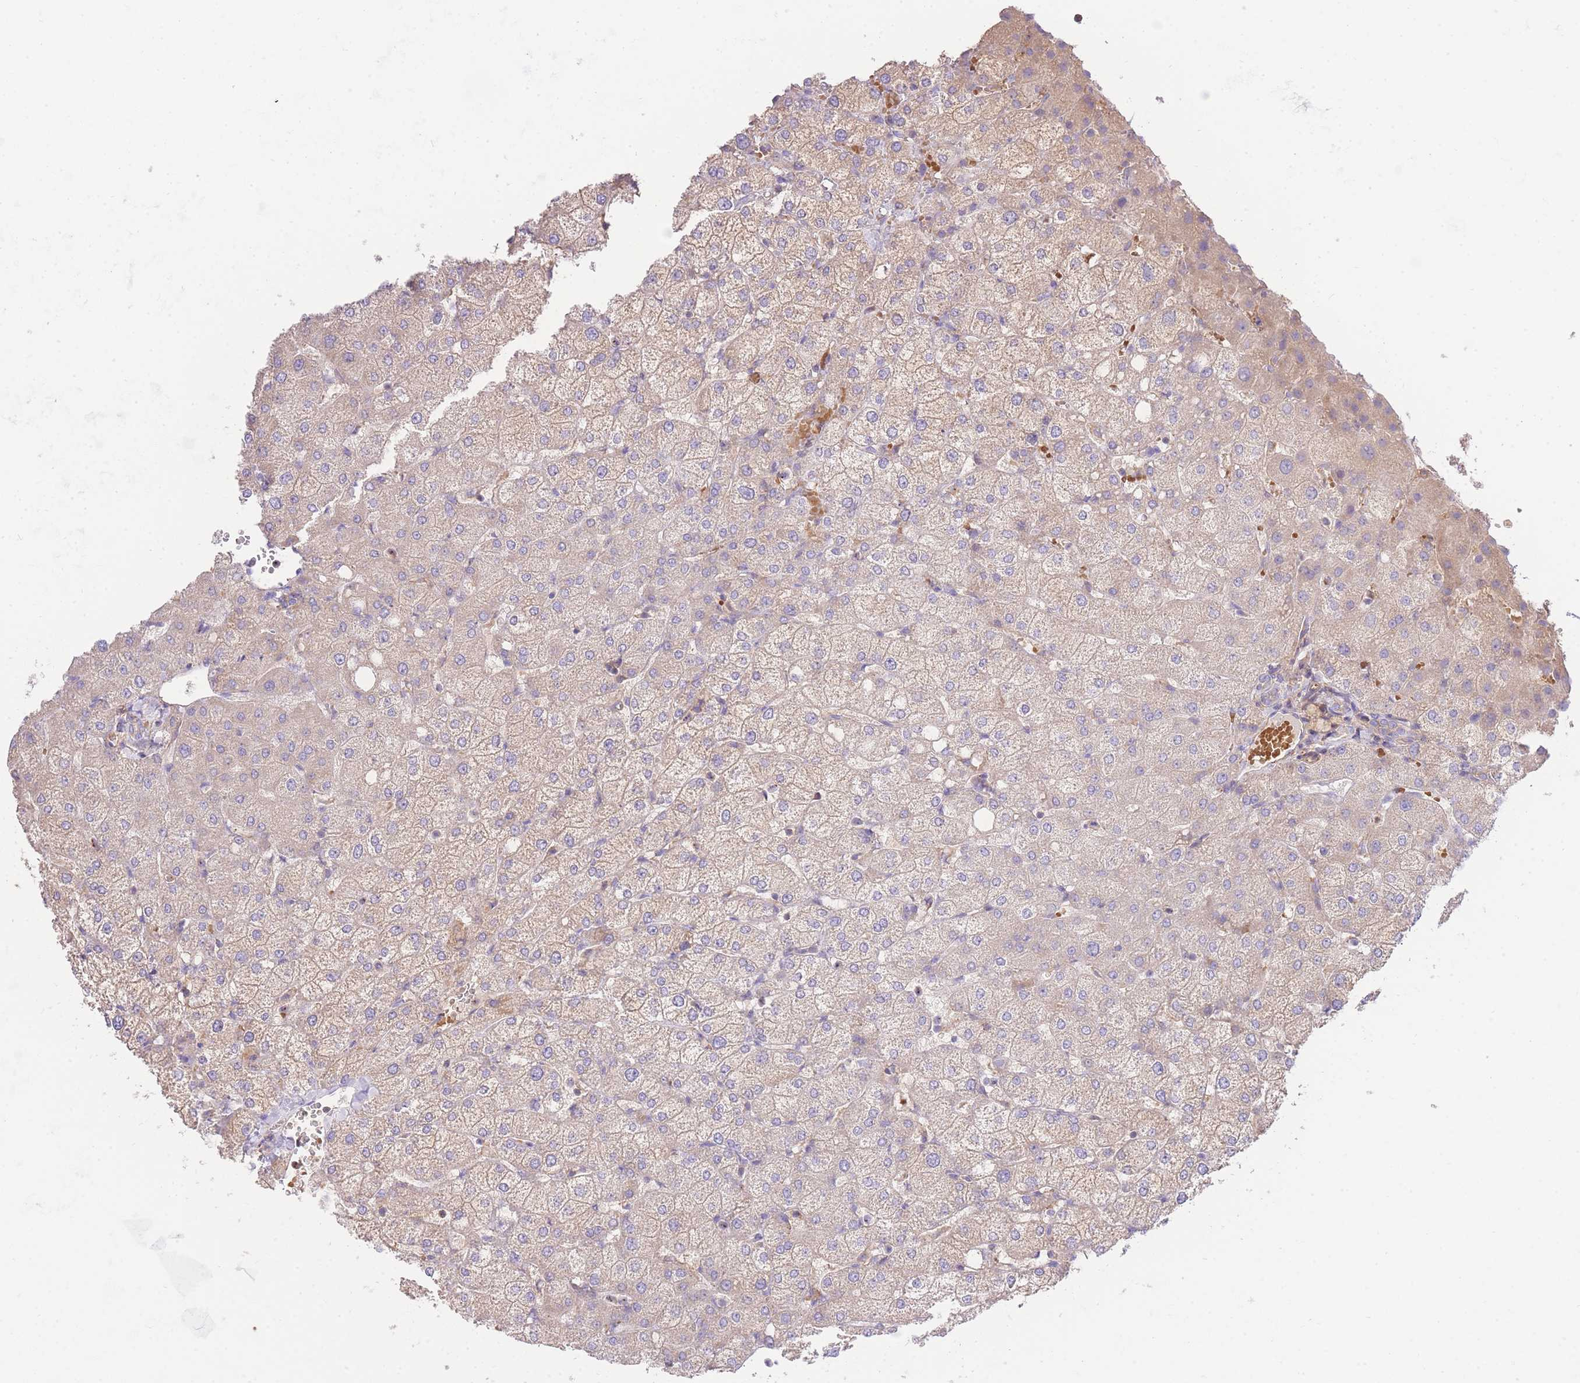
{"staining": {"intensity": "moderate", "quantity": "<25%", "location": "cytoplasmic/membranous"}, "tissue": "liver", "cell_type": "Cholangiocytes", "image_type": "normal", "snomed": [{"axis": "morphology", "description": "Normal tissue, NOS"}, {"axis": "topography", "description": "Liver"}], "caption": "Protein positivity by IHC demonstrates moderate cytoplasmic/membranous positivity in approximately <25% of cholangiocytes in unremarkable liver.", "gene": "INSYN2B", "patient": {"sex": "female", "age": 54}}